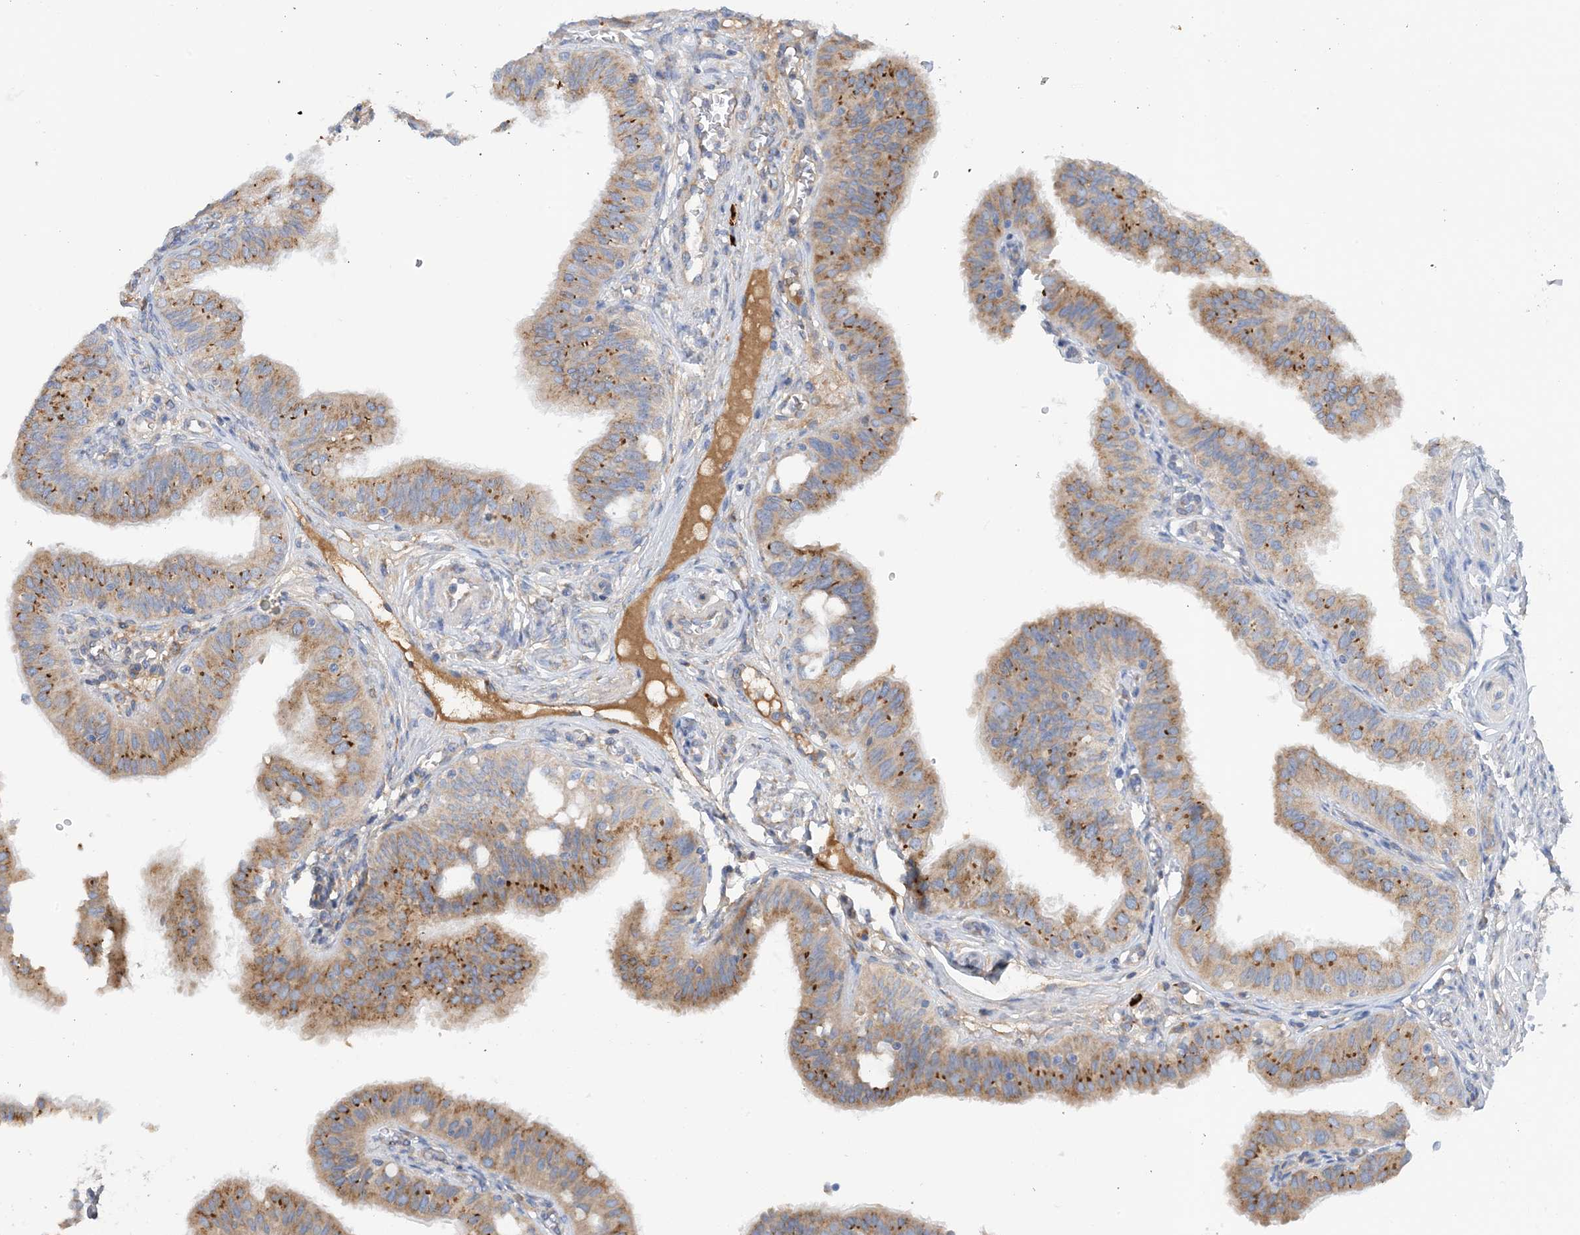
{"staining": {"intensity": "moderate", "quantity": "25%-75%", "location": "cytoplasmic/membranous"}, "tissue": "fallopian tube", "cell_type": "Glandular cells", "image_type": "normal", "snomed": [{"axis": "morphology", "description": "Normal tissue, NOS"}, {"axis": "topography", "description": "Fallopian tube"}, {"axis": "topography", "description": "Ovary"}], "caption": "This is a histology image of immunohistochemistry (IHC) staining of normal fallopian tube, which shows moderate expression in the cytoplasmic/membranous of glandular cells.", "gene": "SLC5A11", "patient": {"sex": "female", "age": 42}}